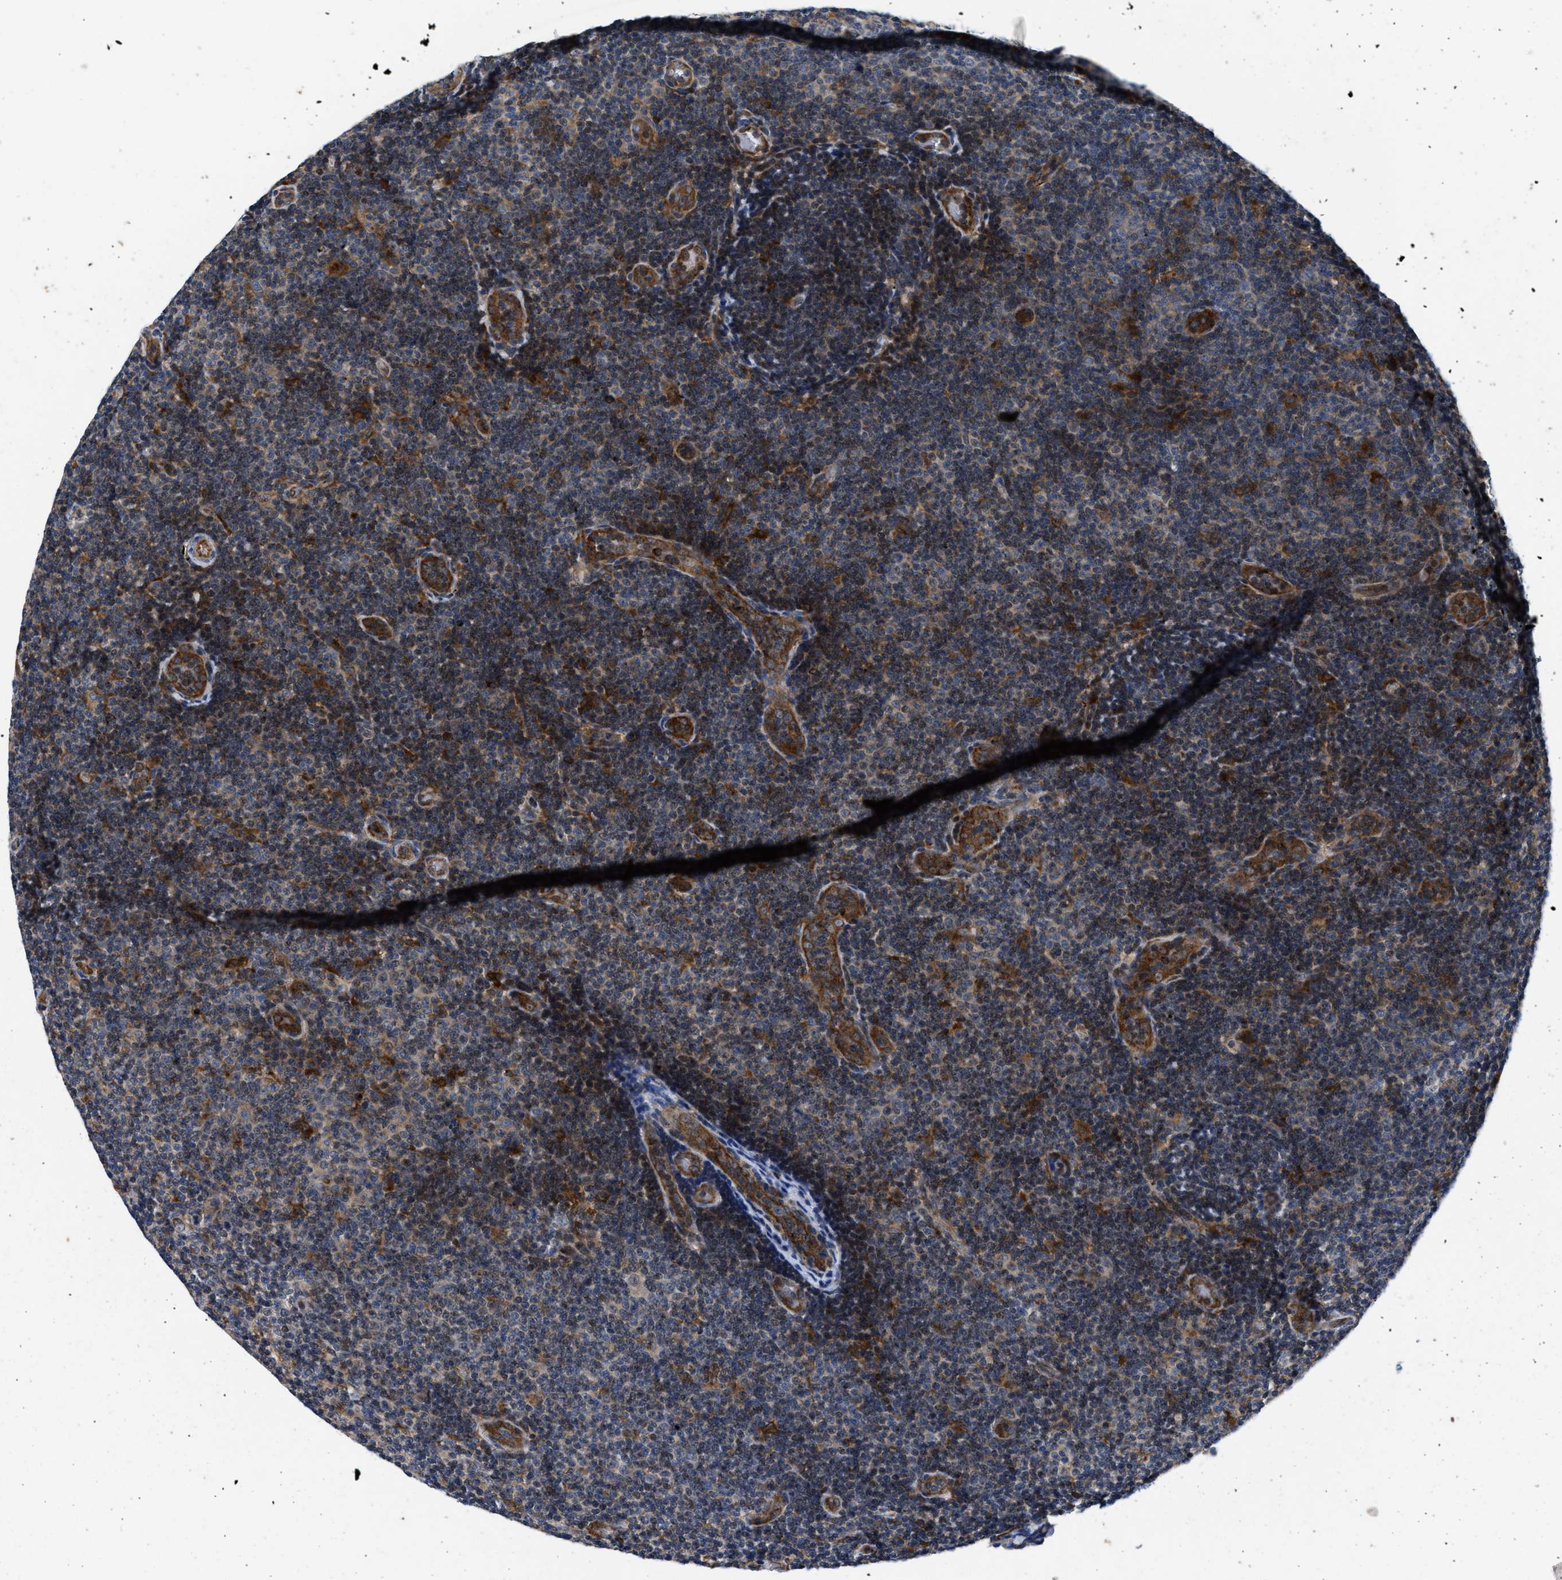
{"staining": {"intensity": "weak", "quantity": "<25%", "location": "cytoplasmic/membranous"}, "tissue": "lymphoma", "cell_type": "Tumor cells", "image_type": "cancer", "snomed": [{"axis": "morphology", "description": "Malignant lymphoma, non-Hodgkin's type, Low grade"}, {"axis": "topography", "description": "Lymph node"}], "caption": "Protein analysis of lymphoma reveals no significant positivity in tumor cells.", "gene": "ENPP4", "patient": {"sex": "male", "age": 83}}